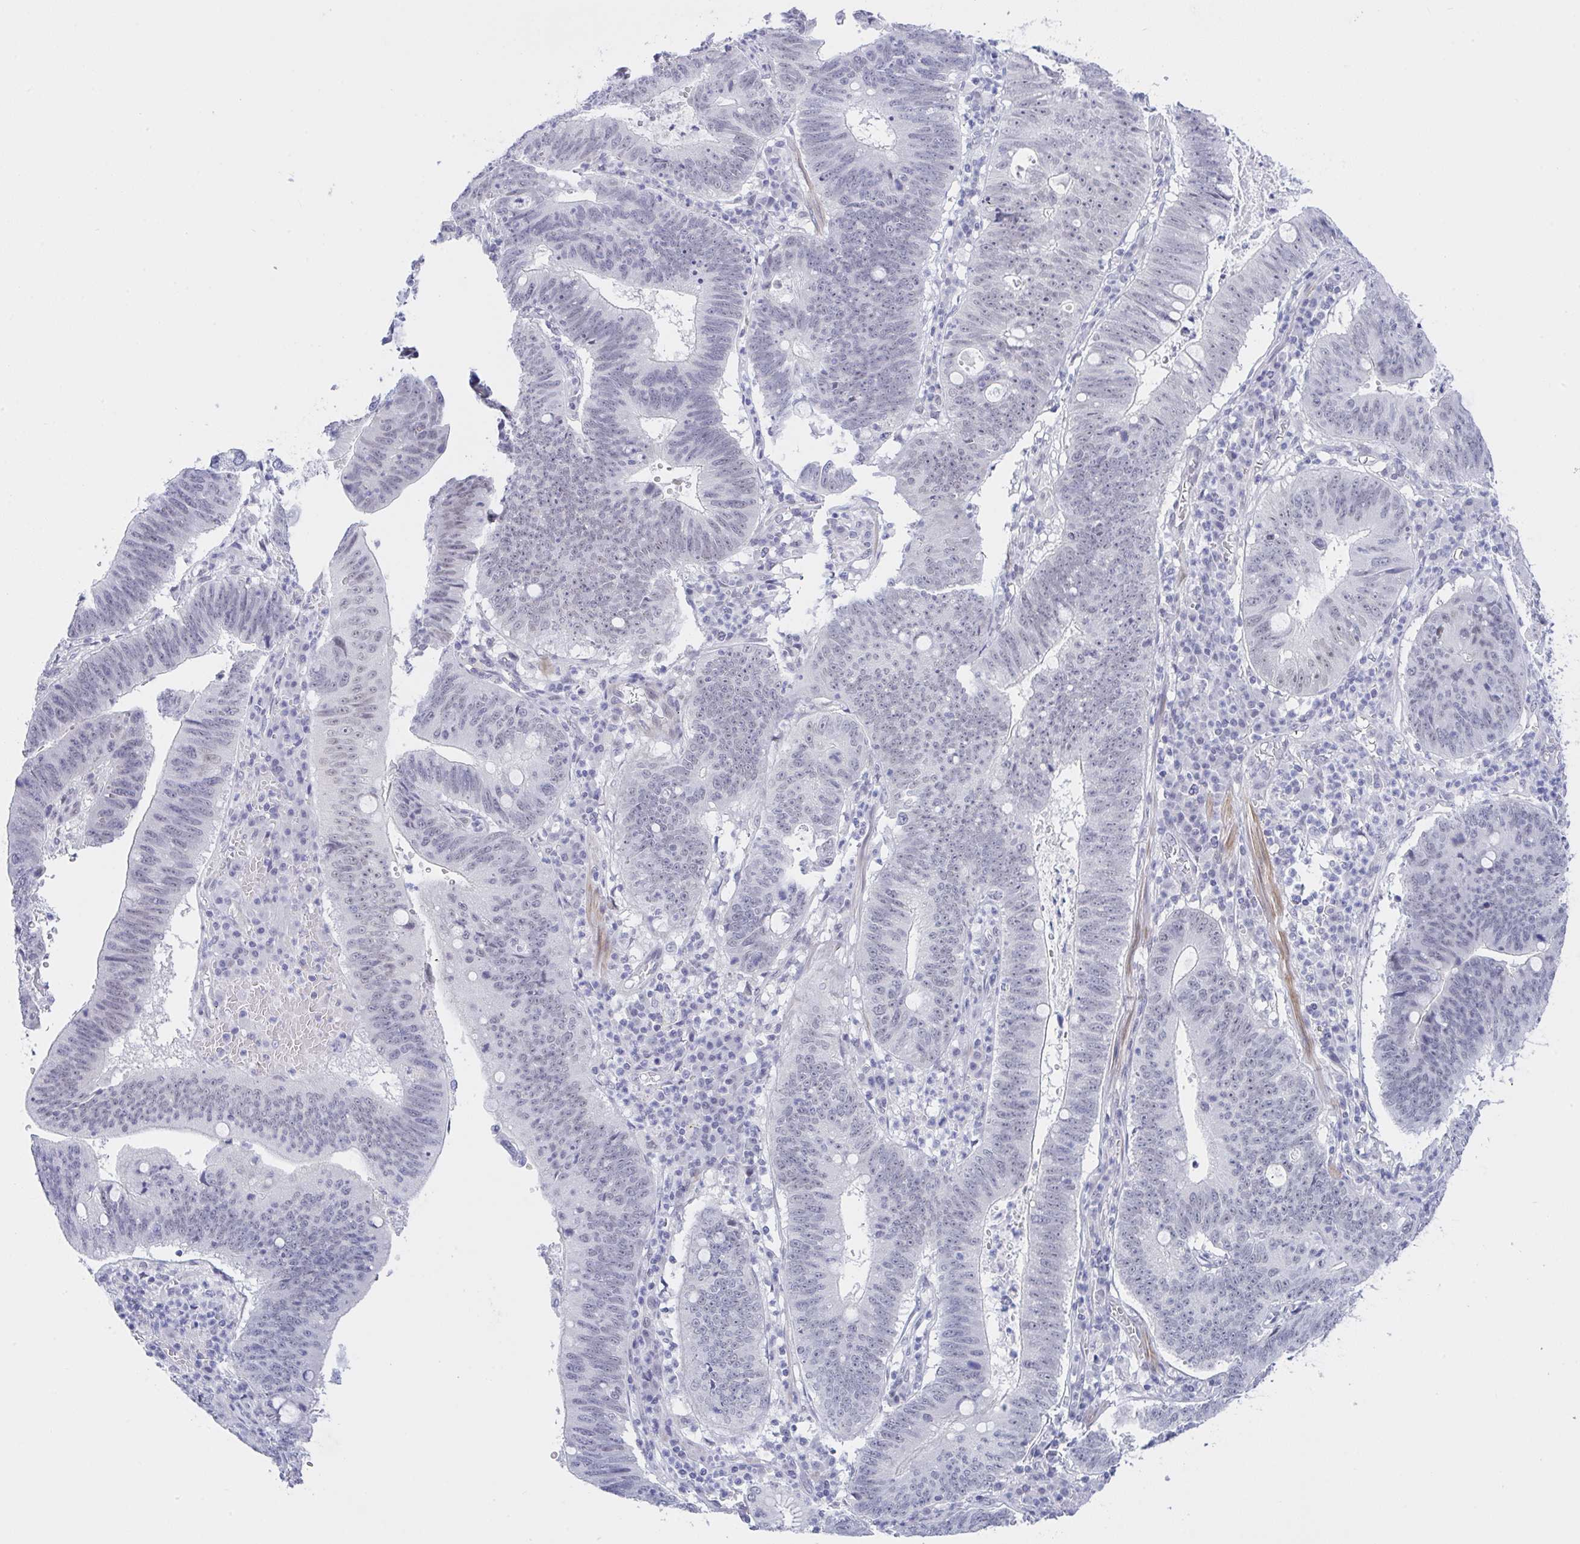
{"staining": {"intensity": "negative", "quantity": "none", "location": "none"}, "tissue": "stomach cancer", "cell_type": "Tumor cells", "image_type": "cancer", "snomed": [{"axis": "morphology", "description": "Adenocarcinoma, NOS"}, {"axis": "topography", "description": "Stomach"}], "caption": "Protein analysis of stomach cancer (adenocarcinoma) shows no significant positivity in tumor cells. (Brightfield microscopy of DAB (3,3'-diaminobenzidine) IHC at high magnification).", "gene": "FBXL22", "patient": {"sex": "male", "age": 59}}